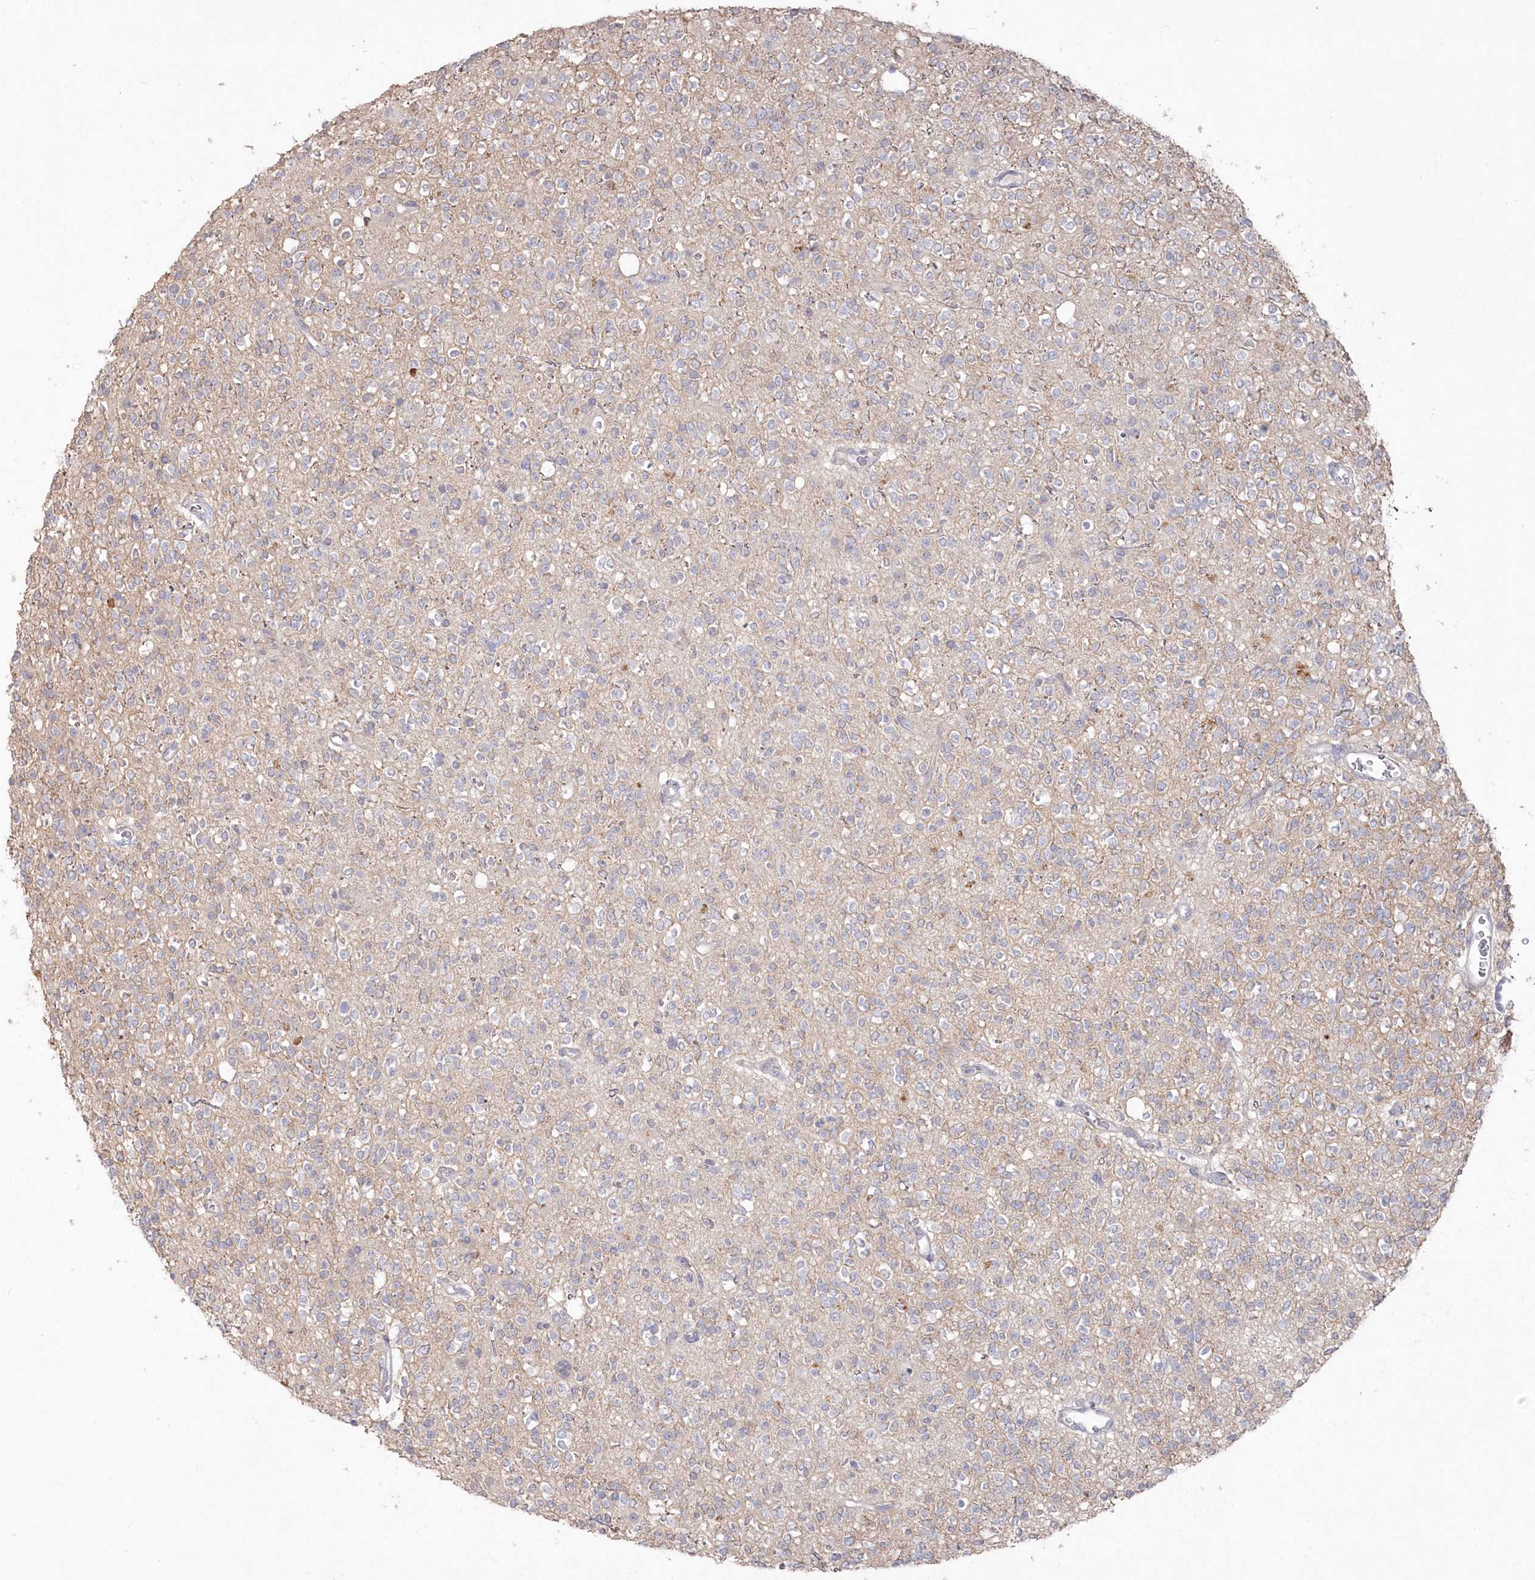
{"staining": {"intensity": "negative", "quantity": "none", "location": "none"}, "tissue": "glioma", "cell_type": "Tumor cells", "image_type": "cancer", "snomed": [{"axis": "morphology", "description": "Glioma, malignant, High grade"}, {"axis": "topography", "description": "Brain"}], "caption": "DAB immunohistochemical staining of glioma demonstrates no significant expression in tumor cells.", "gene": "TGFBRAP1", "patient": {"sex": "male", "age": 34}}